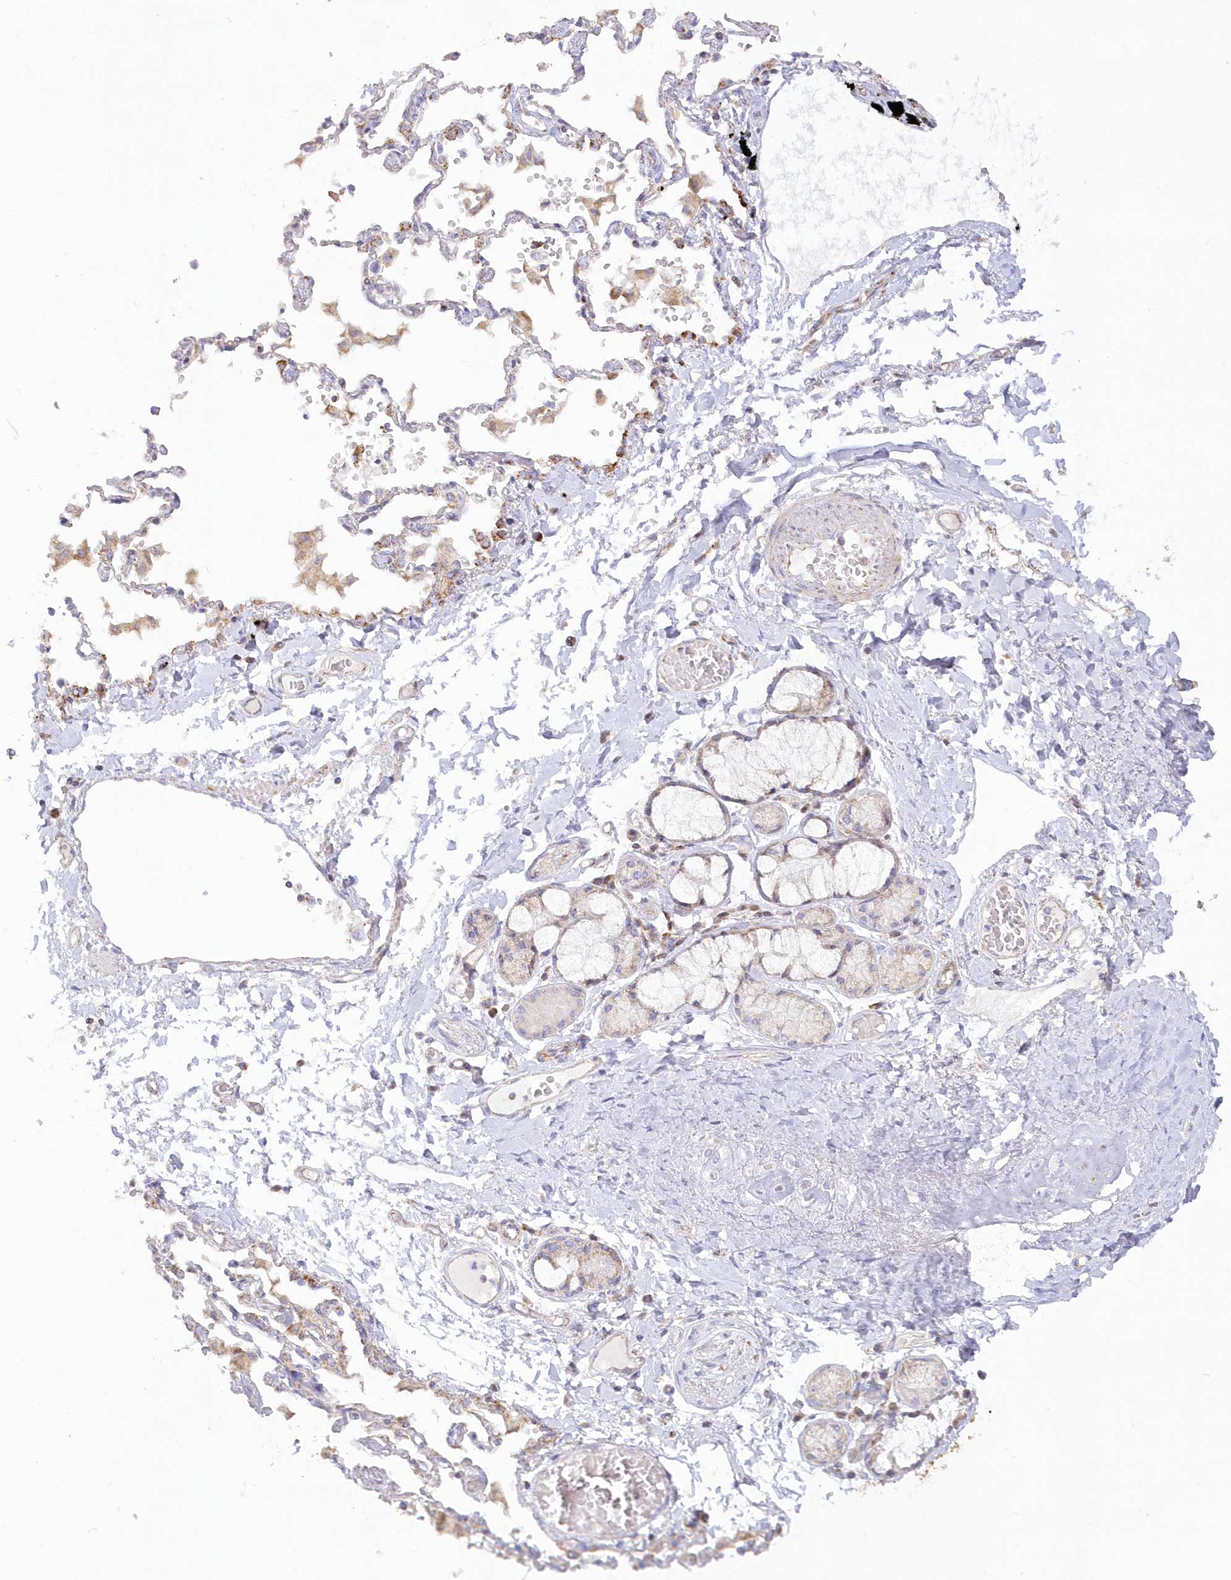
{"staining": {"intensity": "negative", "quantity": "none", "location": "none"}, "tissue": "adipose tissue", "cell_type": "Adipocytes", "image_type": "normal", "snomed": [{"axis": "morphology", "description": "Normal tissue, NOS"}, {"axis": "topography", "description": "Cartilage tissue"}, {"axis": "topography", "description": "Bronchus"}, {"axis": "topography", "description": "Lung"}, {"axis": "topography", "description": "Peripheral nerve tissue"}], "caption": "High magnification brightfield microscopy of unremarkable adipose tissue stained with DAB (brown) and counterstained with hematoxylin (blue): adipocytes show no significant expression.", "gene": "TBC1D14", "patient": {"sex": "female", "age": 49}}